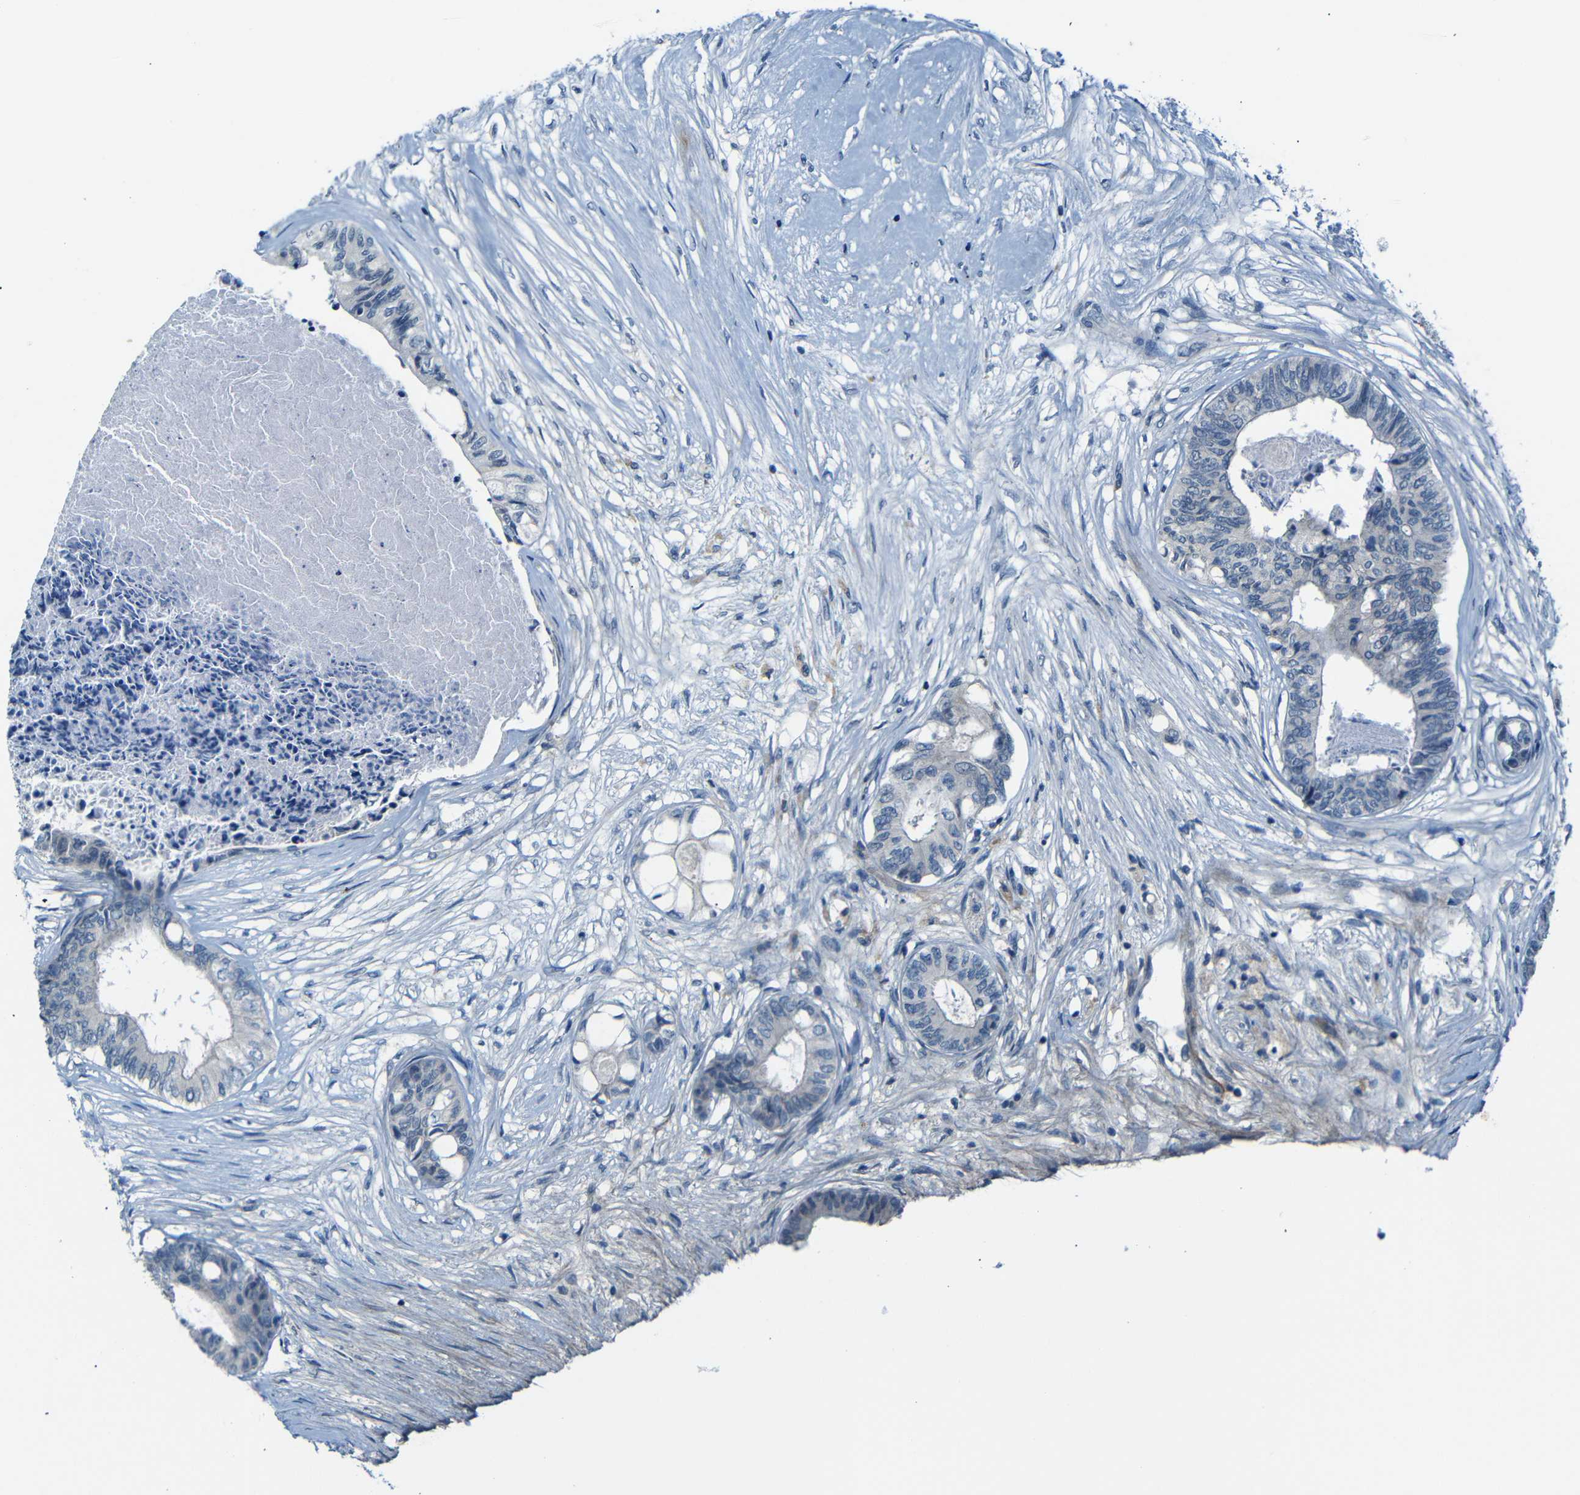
{"staining": {"intensity": "negative", "quantity": "none", "location": "none"}, "tissue": "colorectal cancer", "cell_type": "Tumor cells", "image_type": "cancer", "snomed": [{"axis": "morphology", "description": "Adenocarcinoma, NOS"}, {"axis": "topography", "description": "Rectum"}], "caption": "This is an immunohistochemistry (IHC) histopathology image of colorectal cancer. There is no positivity in tumor cells.", "gene": "ANK3", "patient": {"sex": "male", "age": 63}}